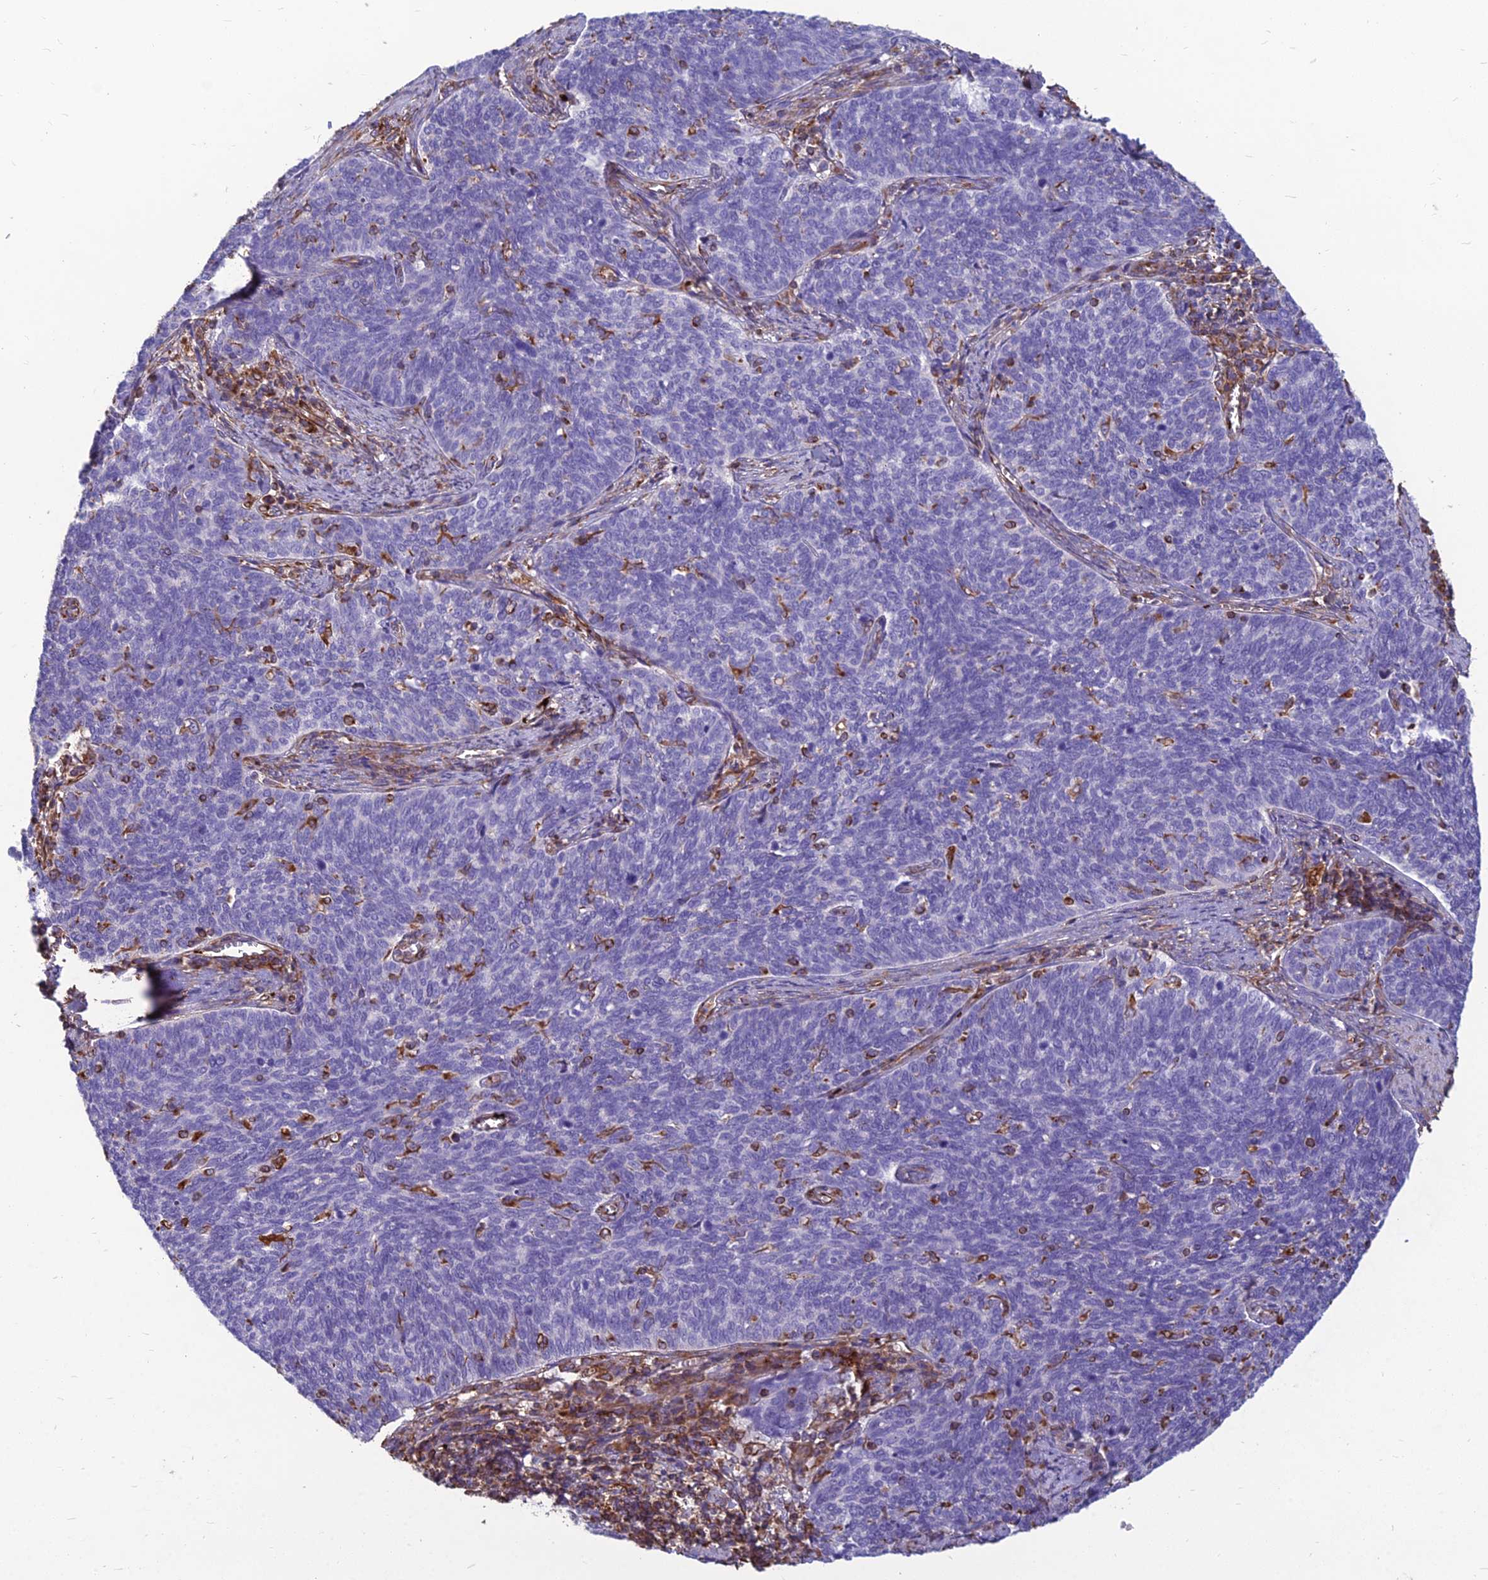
{"staining": {"intensity": "negative", "quantity": "none", "location": "none"}, "tissue": "cervical cancer", "cell_type": "Tumor cells", "image_type": "cancer", "snomed": [{"axis": "morphology", "description": "Squamous cell carcinoma, NOS"}, {"axis": "topography", "description": "Cervix"}], "caption": "Immunohistochemical staining of human cervical squamous cell carcinoma exhibits no significant positivity in tumor cells.", "gene": "PSMD11", "patient": {"sex": "female", "age": 39}}